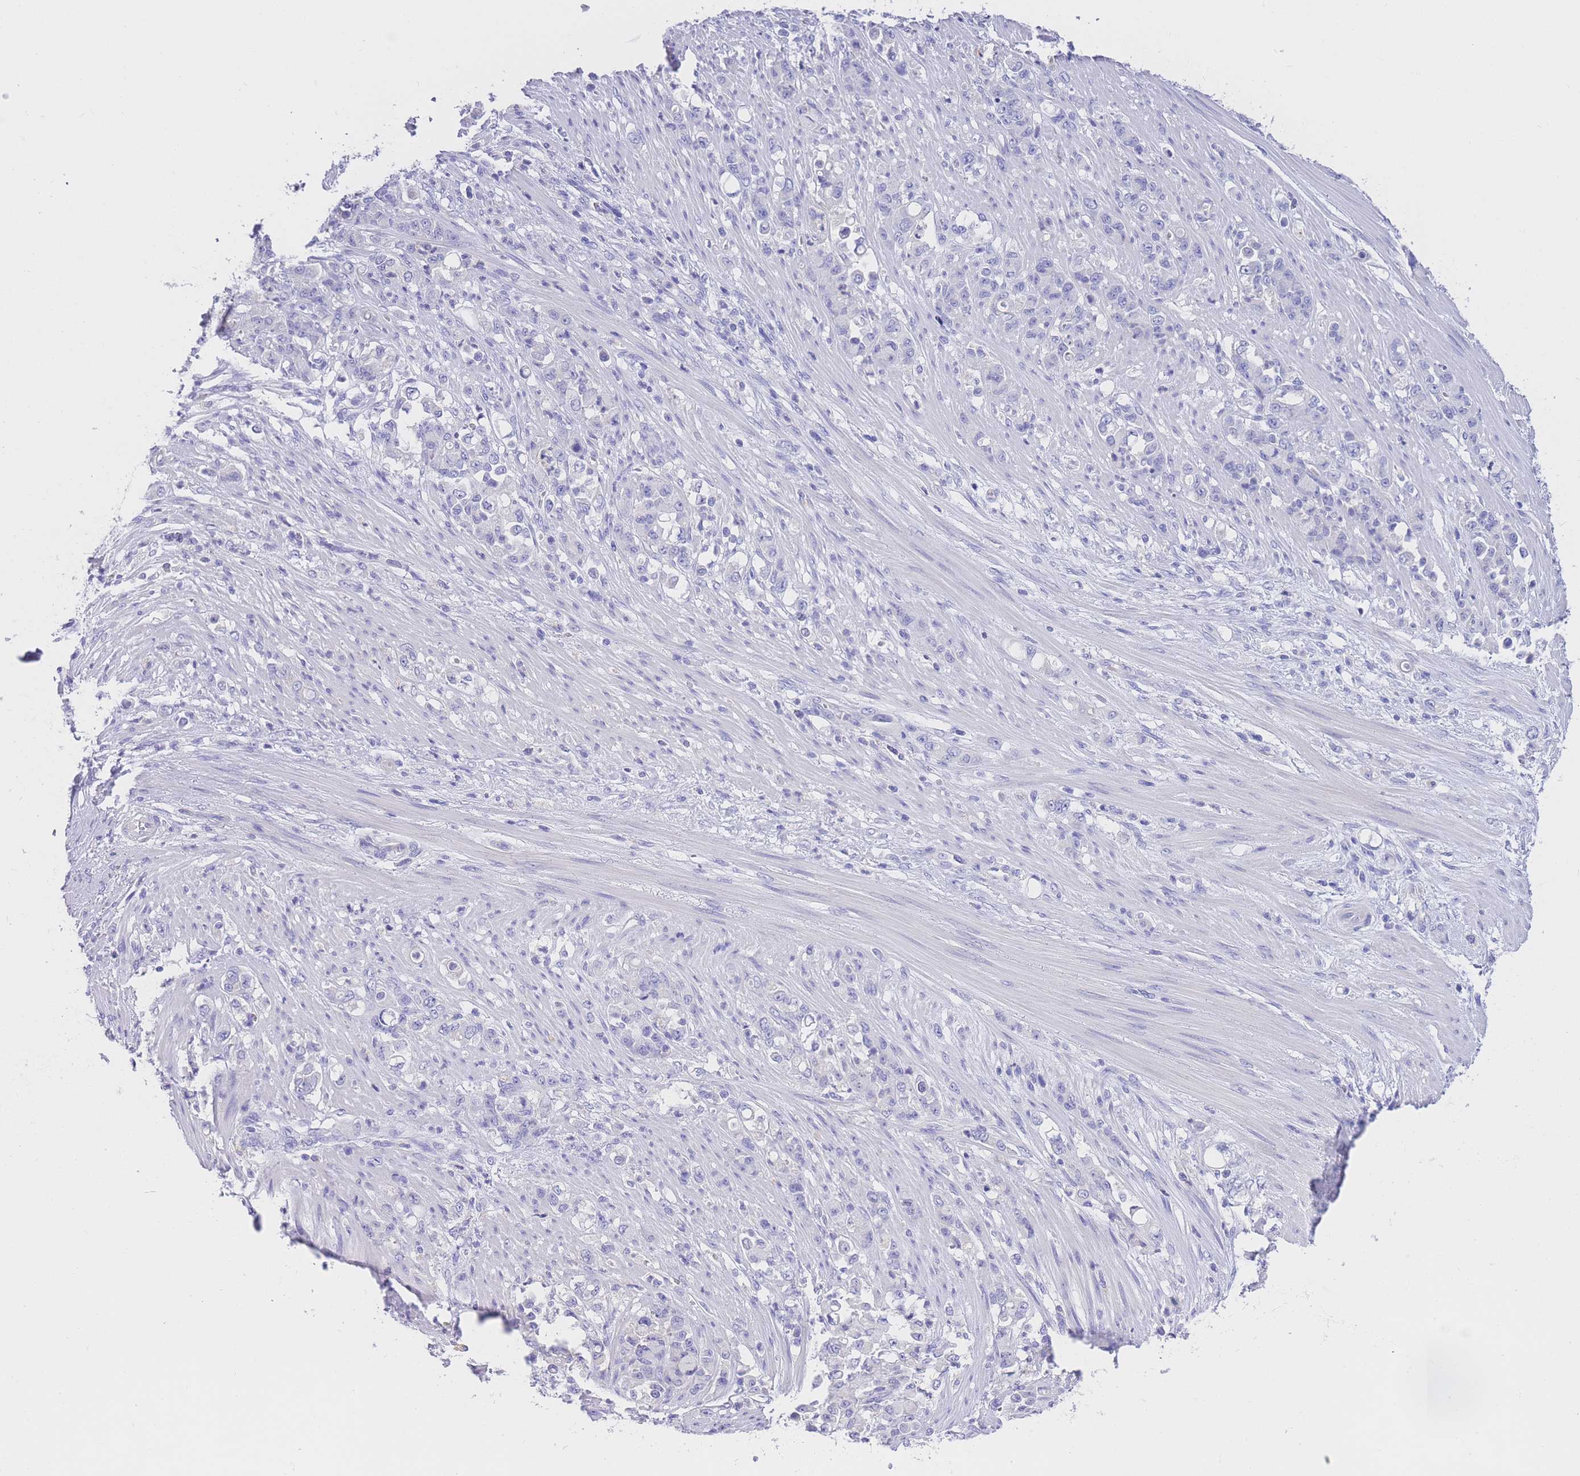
{"staining": {"intensity": "negative", "quantity": "none", "location": "none"}, "tissue": "stomach cancer", "cell_type": "Tumor cells", "image_type": "cancer", "snomed": [{"axis": "morphology", "description": "Normal tissue, NOS"}, {"axis": "morphology", "description": "Adenocarcinoma, NOS"}, {"axis": "topography", "description": "Stomach"}], "caption": "This is an immunohistochemistry histopathology image of stomach cancer. There is no expression in tumor cells.", "gene": "EPN2", "patient": {"sex": "female", "age": 79}}